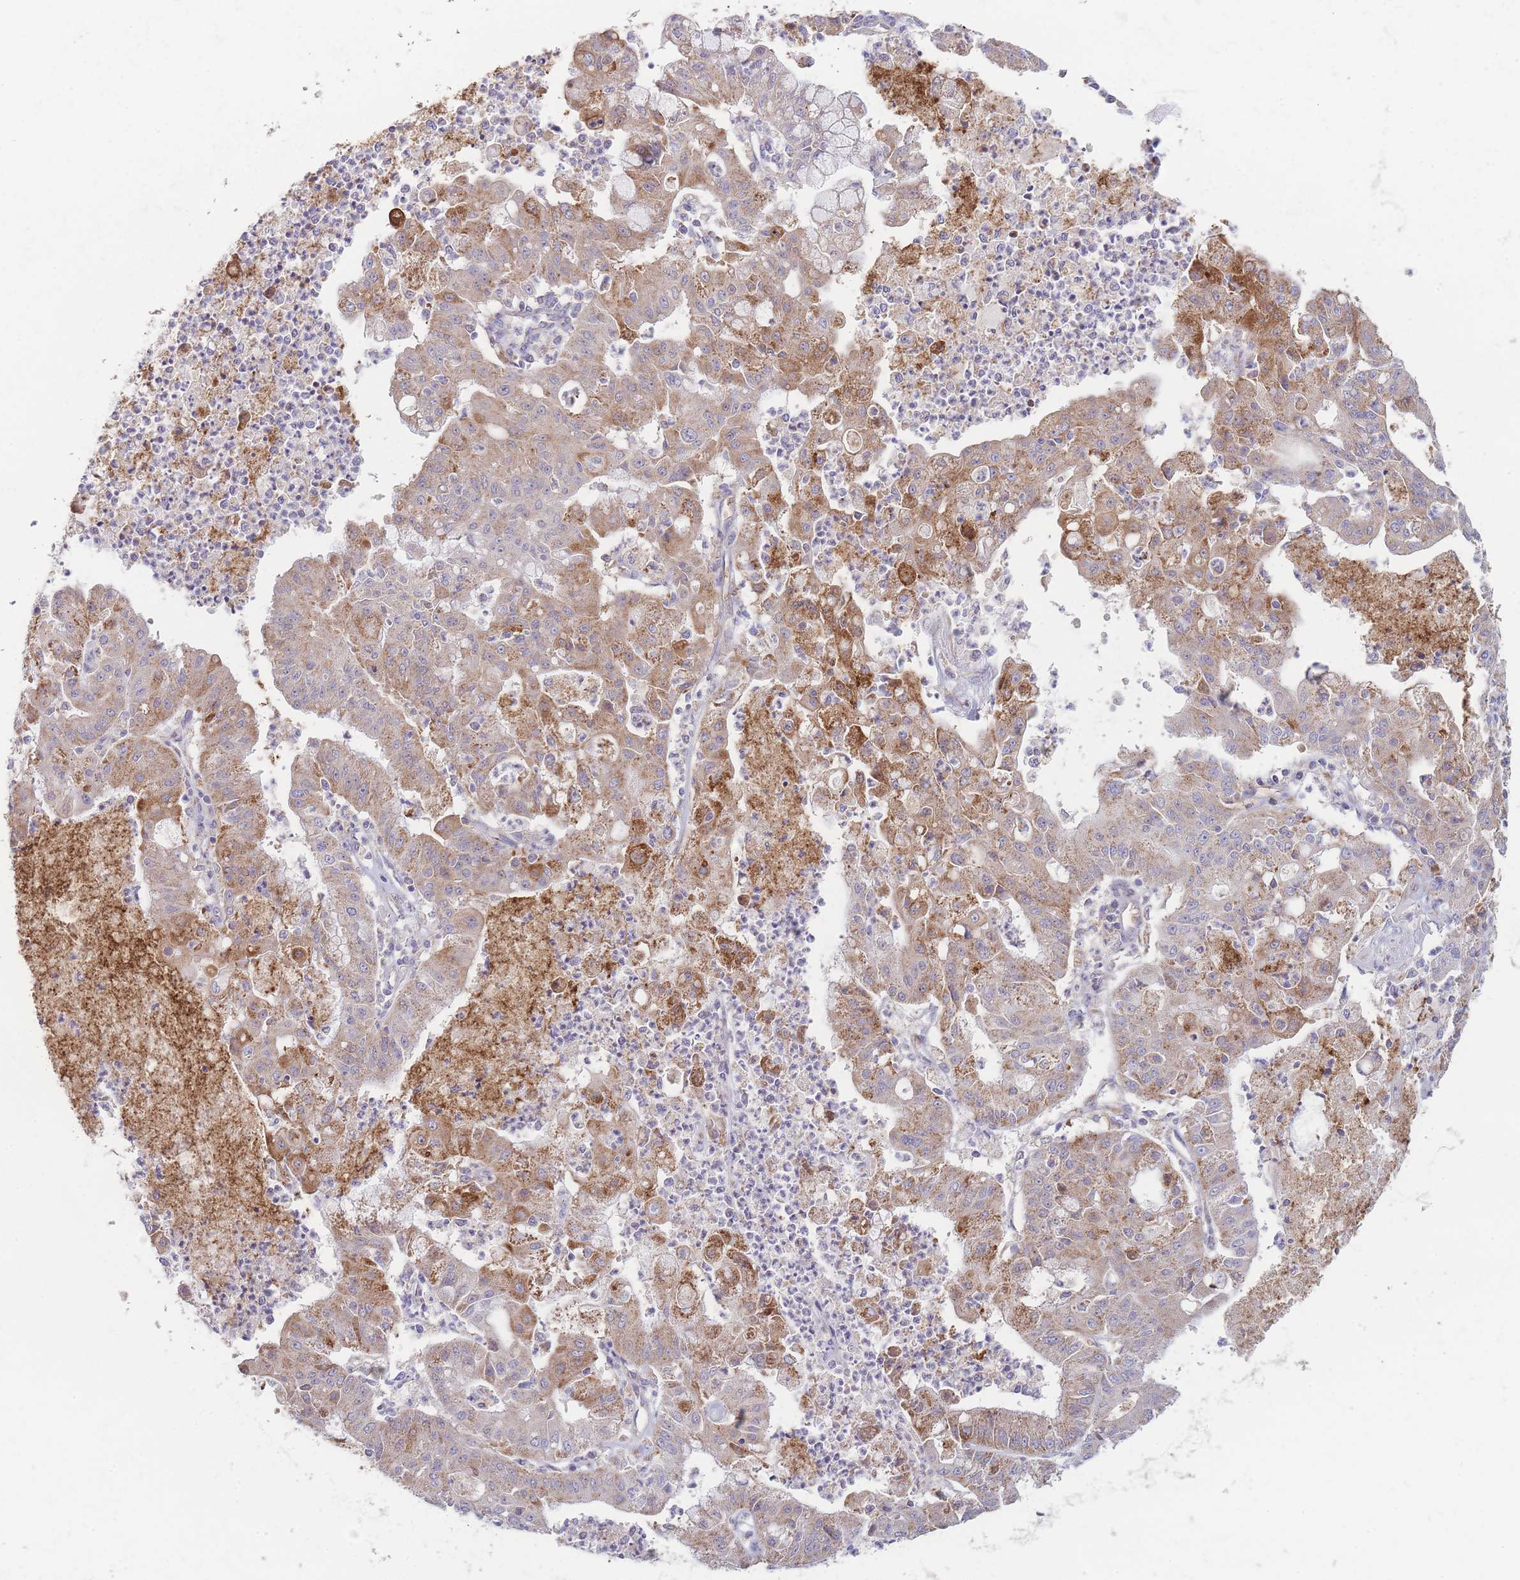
{"staining": {"intensity": "weak", "quantity": ">75%", "location": "cytoplasmic/membranous"}, "tissue": "ovarian cancer", "cell_type": "Tumor cells", "image_type": "cancer", "snomed": [{"axis": "morphology", "description": "Cystadenocarcinoma, mucinous, NOS"}, {"axis": "topography", "description": "Ovary"}], "caption": "Protein staining exhibits weak cytoplasmic/membranous staining in about >75% of tumor cells in mucinous cystadenocarcinoma (ovarian). Immunohistochemistry stains the protein in brown and the nuclei are stained blue.", "gene": "SMPD4", "patient": {"sex": "female", "age": 70}}